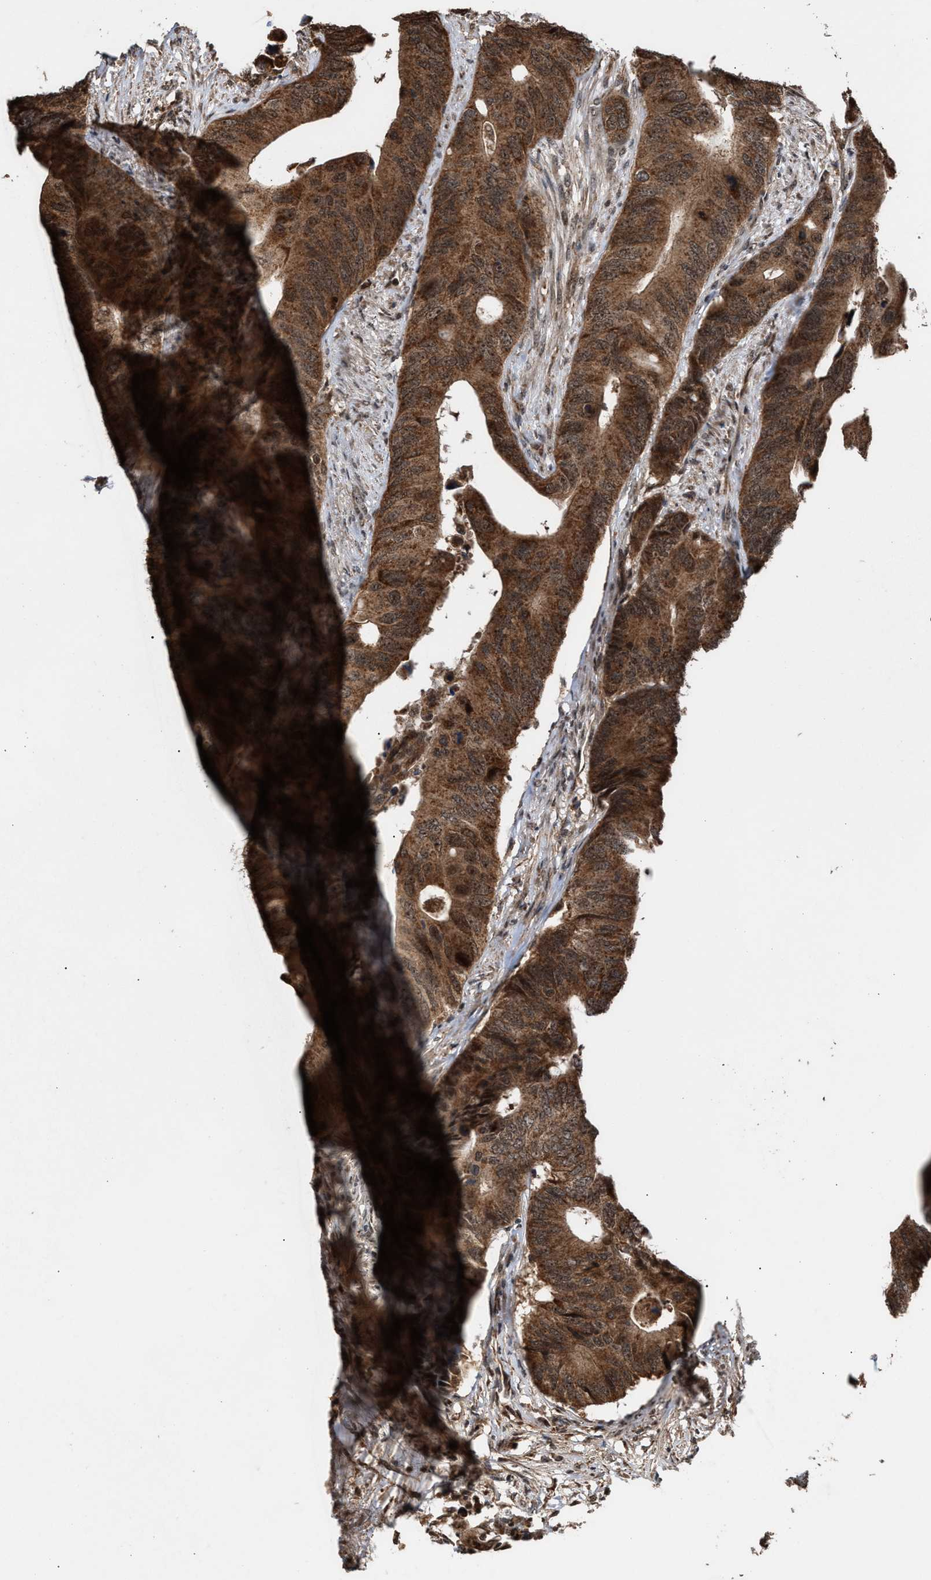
{"staining": {"intensity": "strong", "quantity": ">75%", "location": "cytoplasmic/membranous,nuclear"}, "tissue": "colorectal cancer", "cell_type": "Tumor cells", "image_type": "cancer", "snomed": [{"axis": "morphology", "description": "Adenocarcinoma, NOS"}, {"axis": "topography", "description": "Colon"}], "caption": "A high-resolution photomicrograph shows immunohistochemistry (IHC) staining of adenocarcinoma (colorectal), which shows strong cytoplasmic/membranous and nuclear positivity in approximately >75% of tumor cells.", "gene": "EXOSC2", "patient": {"sex": "male", "age": 71}}